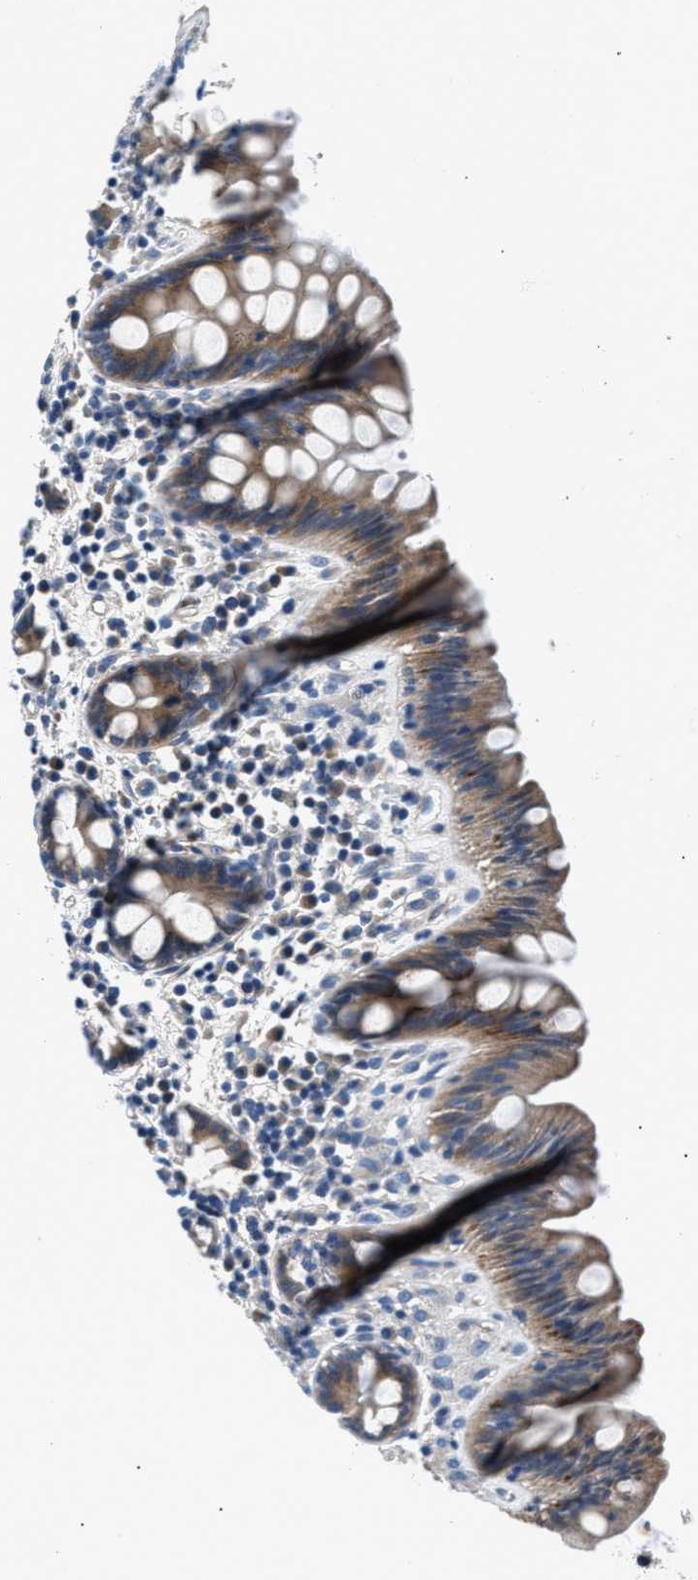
{"staining": {"intensity": "weak", "quantity": "25%-75%", "location": "cytoplasmic/membranous"}, "tissue": "colon", "cell_type": "Endothelial cells", "image_type": "normal", "snomed": [{"axis": "morphology", "description": "Normal tissue, NOS"}, {"axis": "topography", "description": "Colon"}], "caption": "Weak cytoplasmic/membranous protein staining is identified in about 25%-75% of endothelial cells in colon.", "gene": "CDRT4", "patient": {"sex": "female", "age": 80}}